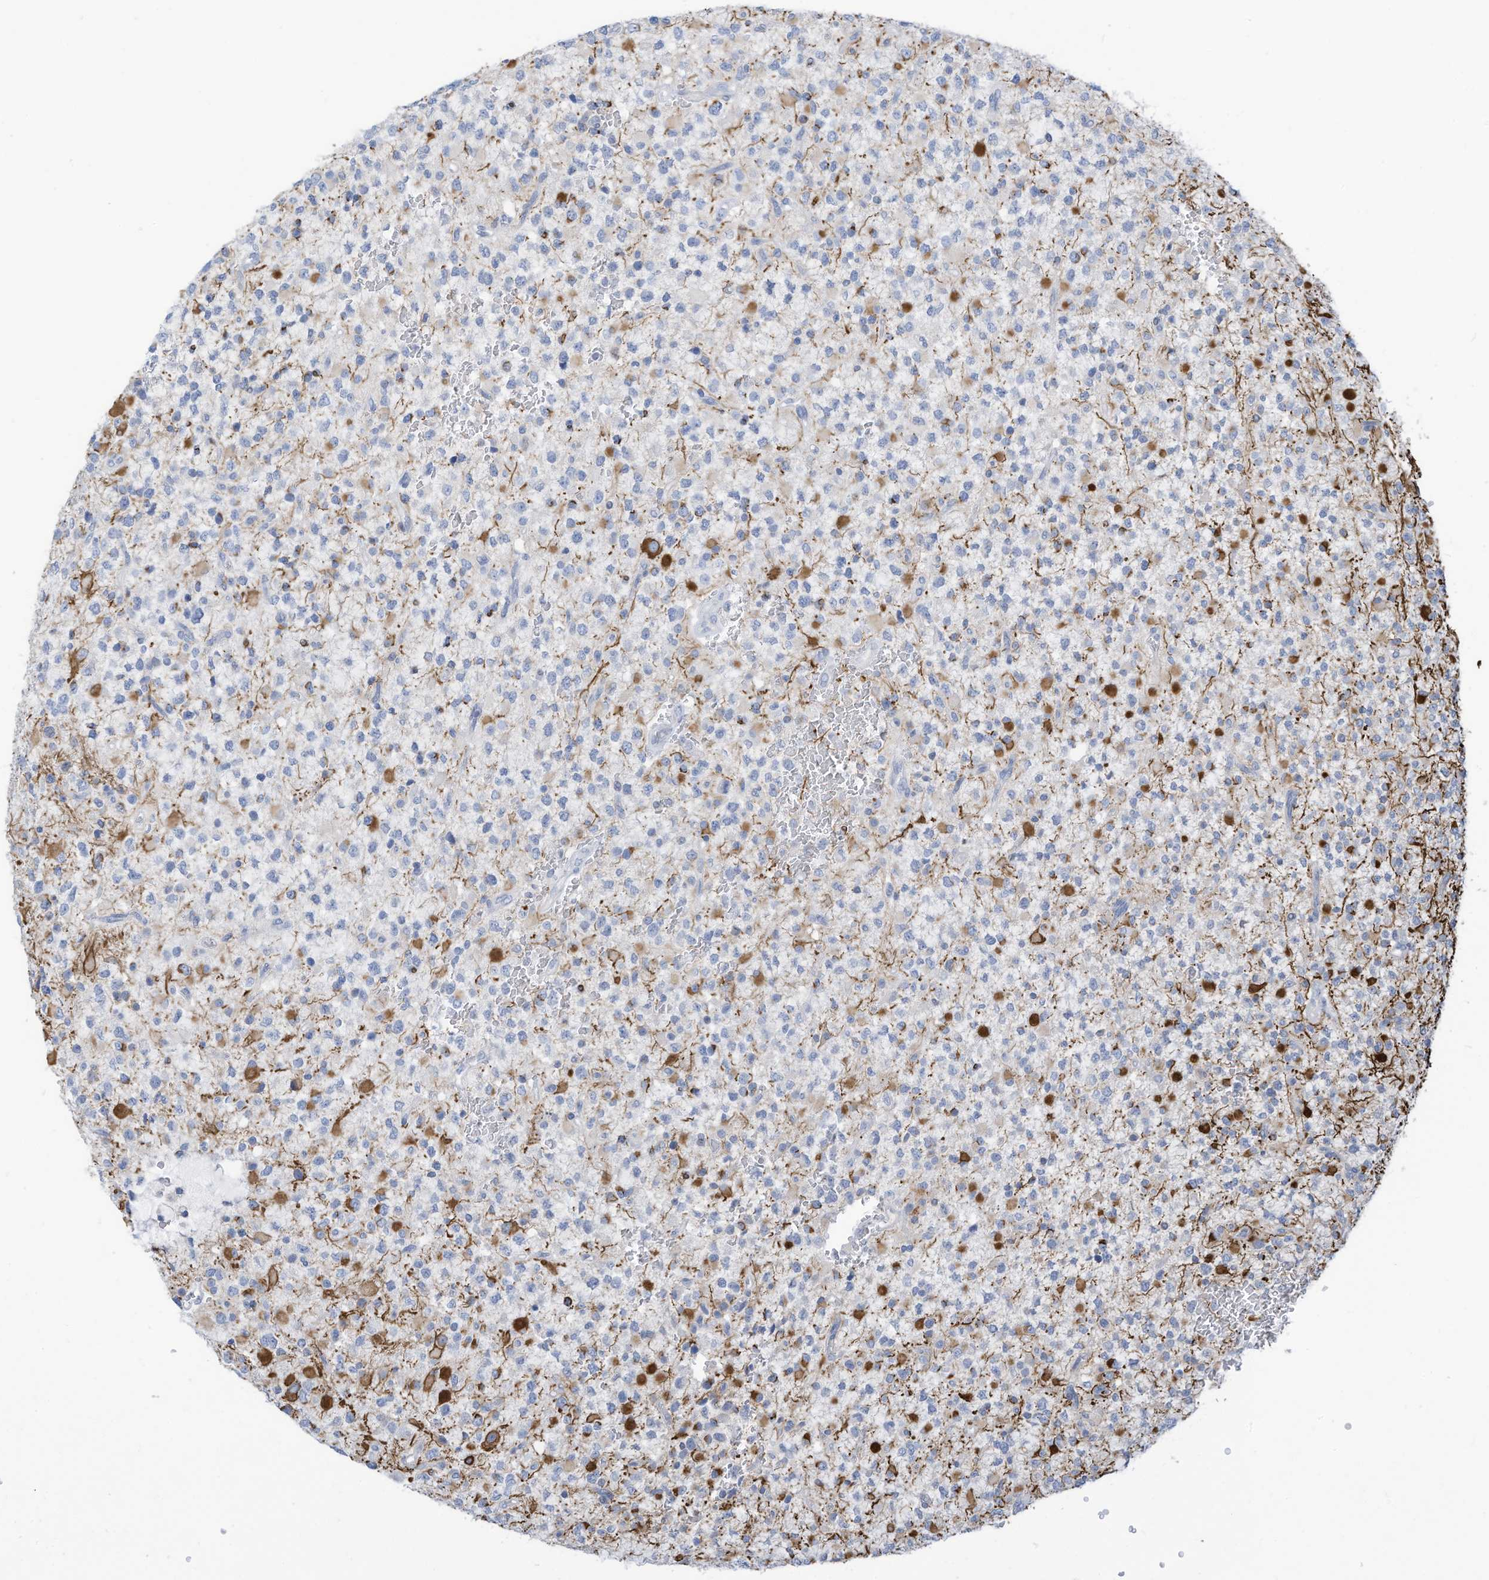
{"staining": {"intensity": "negative", "quantity": "none", "location": "none"}, "tissue": "glioma", "cell_type": "Tumor cells", "image_type": "cancer", "snomed": [{"axis": "morphology", "description": "Glioma, malignant, High grade"}, {"axis": "topography", "description": "Brain"}], "caption": "Tumor cells show no significant expression in glioma. The staining is performed using DAB brown chromogen with nuclei counter-stained in using hematoxylin.", "gene": "SLC1A5", "patient": {"sex": "male", "age": 34}}